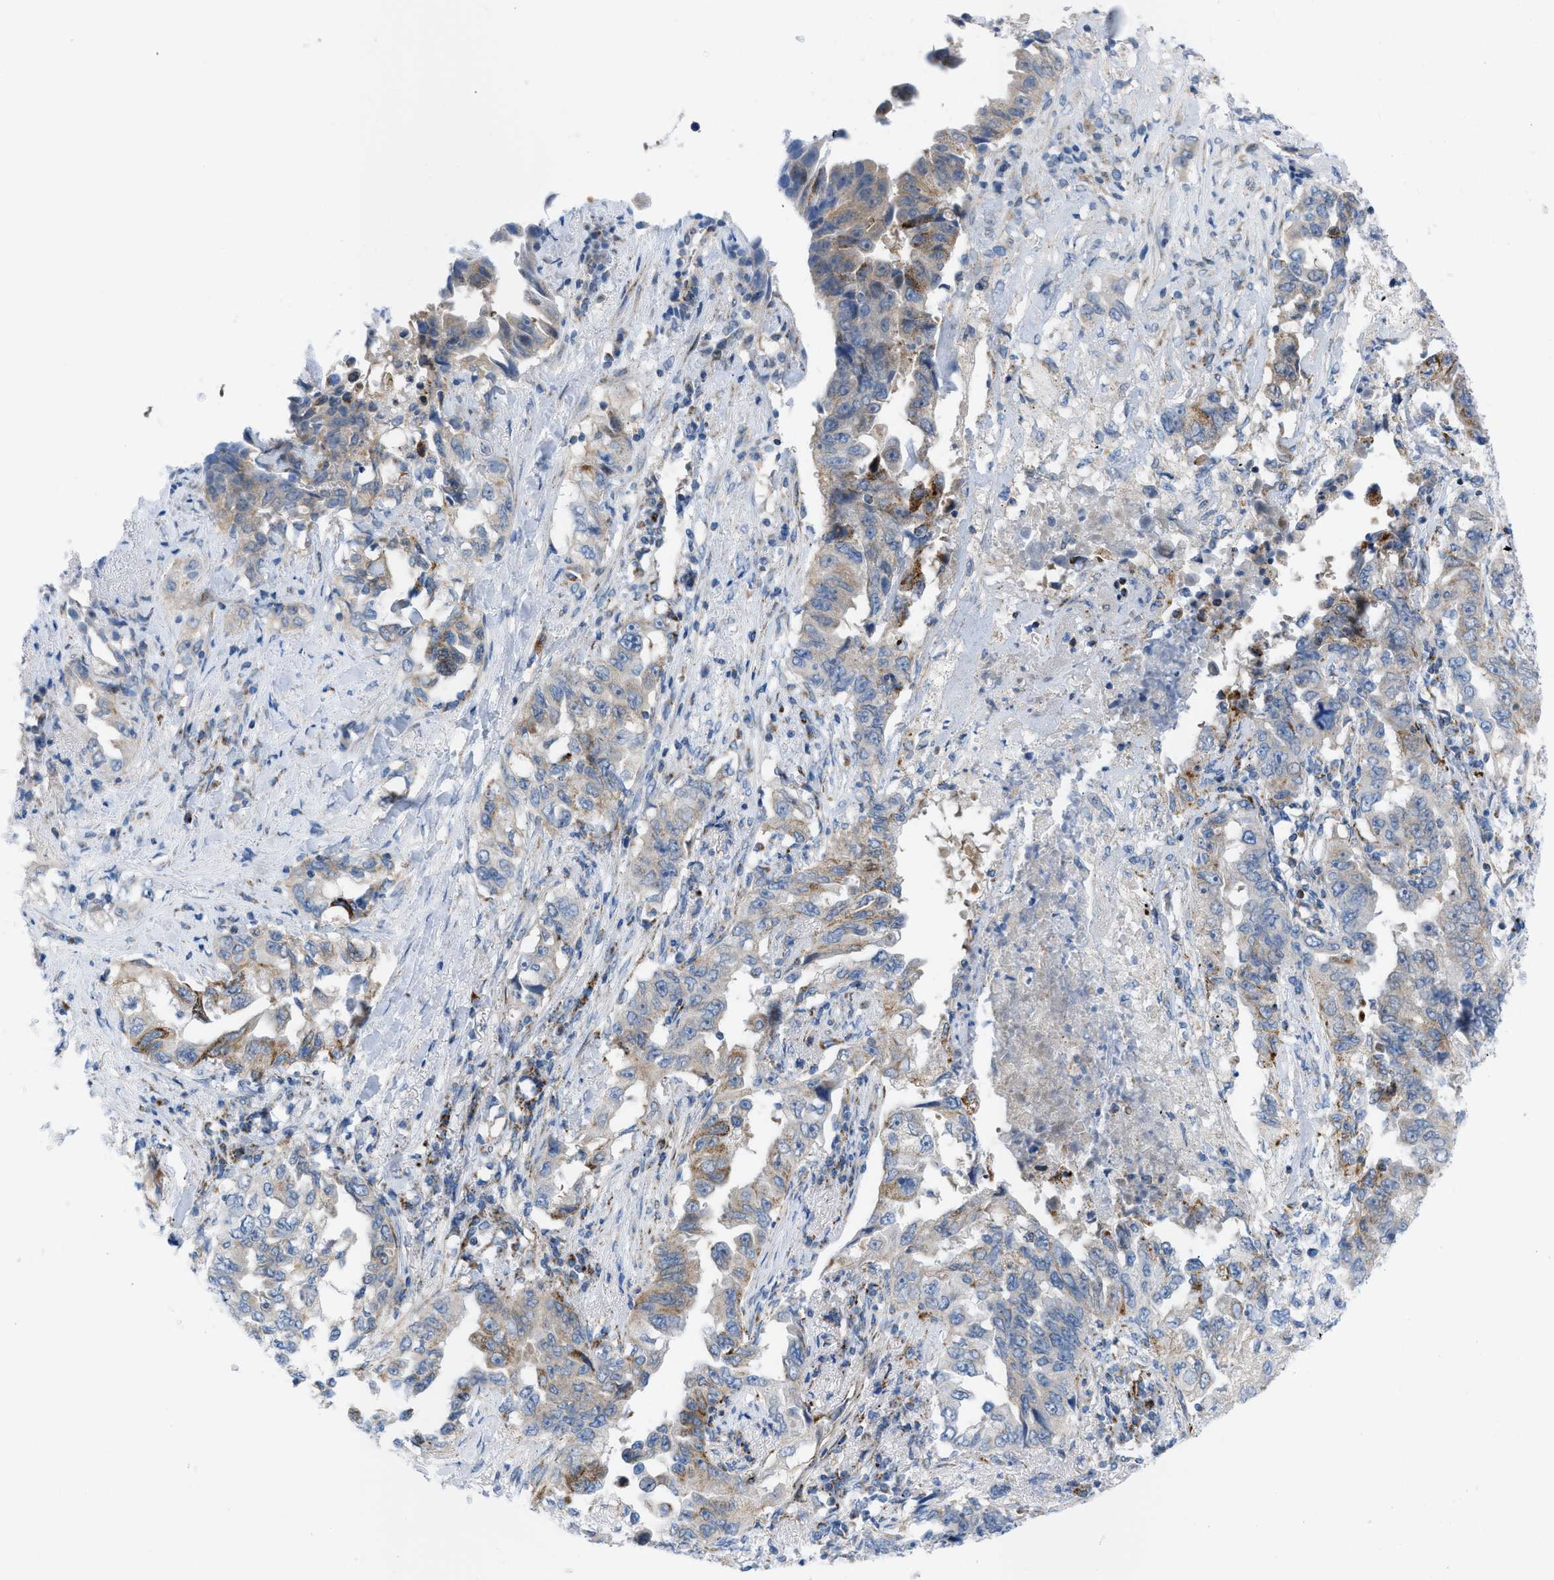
{"staining": {"intensity": "weak", "quantity": "25%-75%", "location": "cytoplasmic/membranous"}, "tissue": "lung cancer", "cell_type": "Tumor cells", "image_type": "cancer", "snomed": [{"axis": "morphology", "description": "Adenocarcinoma, NOS"}, {"axis": "topography", "description": "Lung"}], "caption": "A histopathology image of lung adenocarcinoma stained for a protein displays weak cytoplasmic/membranous brown staining in tumor cells.", "gene": "RBBP9", "patient": {"sex": "female", "age": 51}}